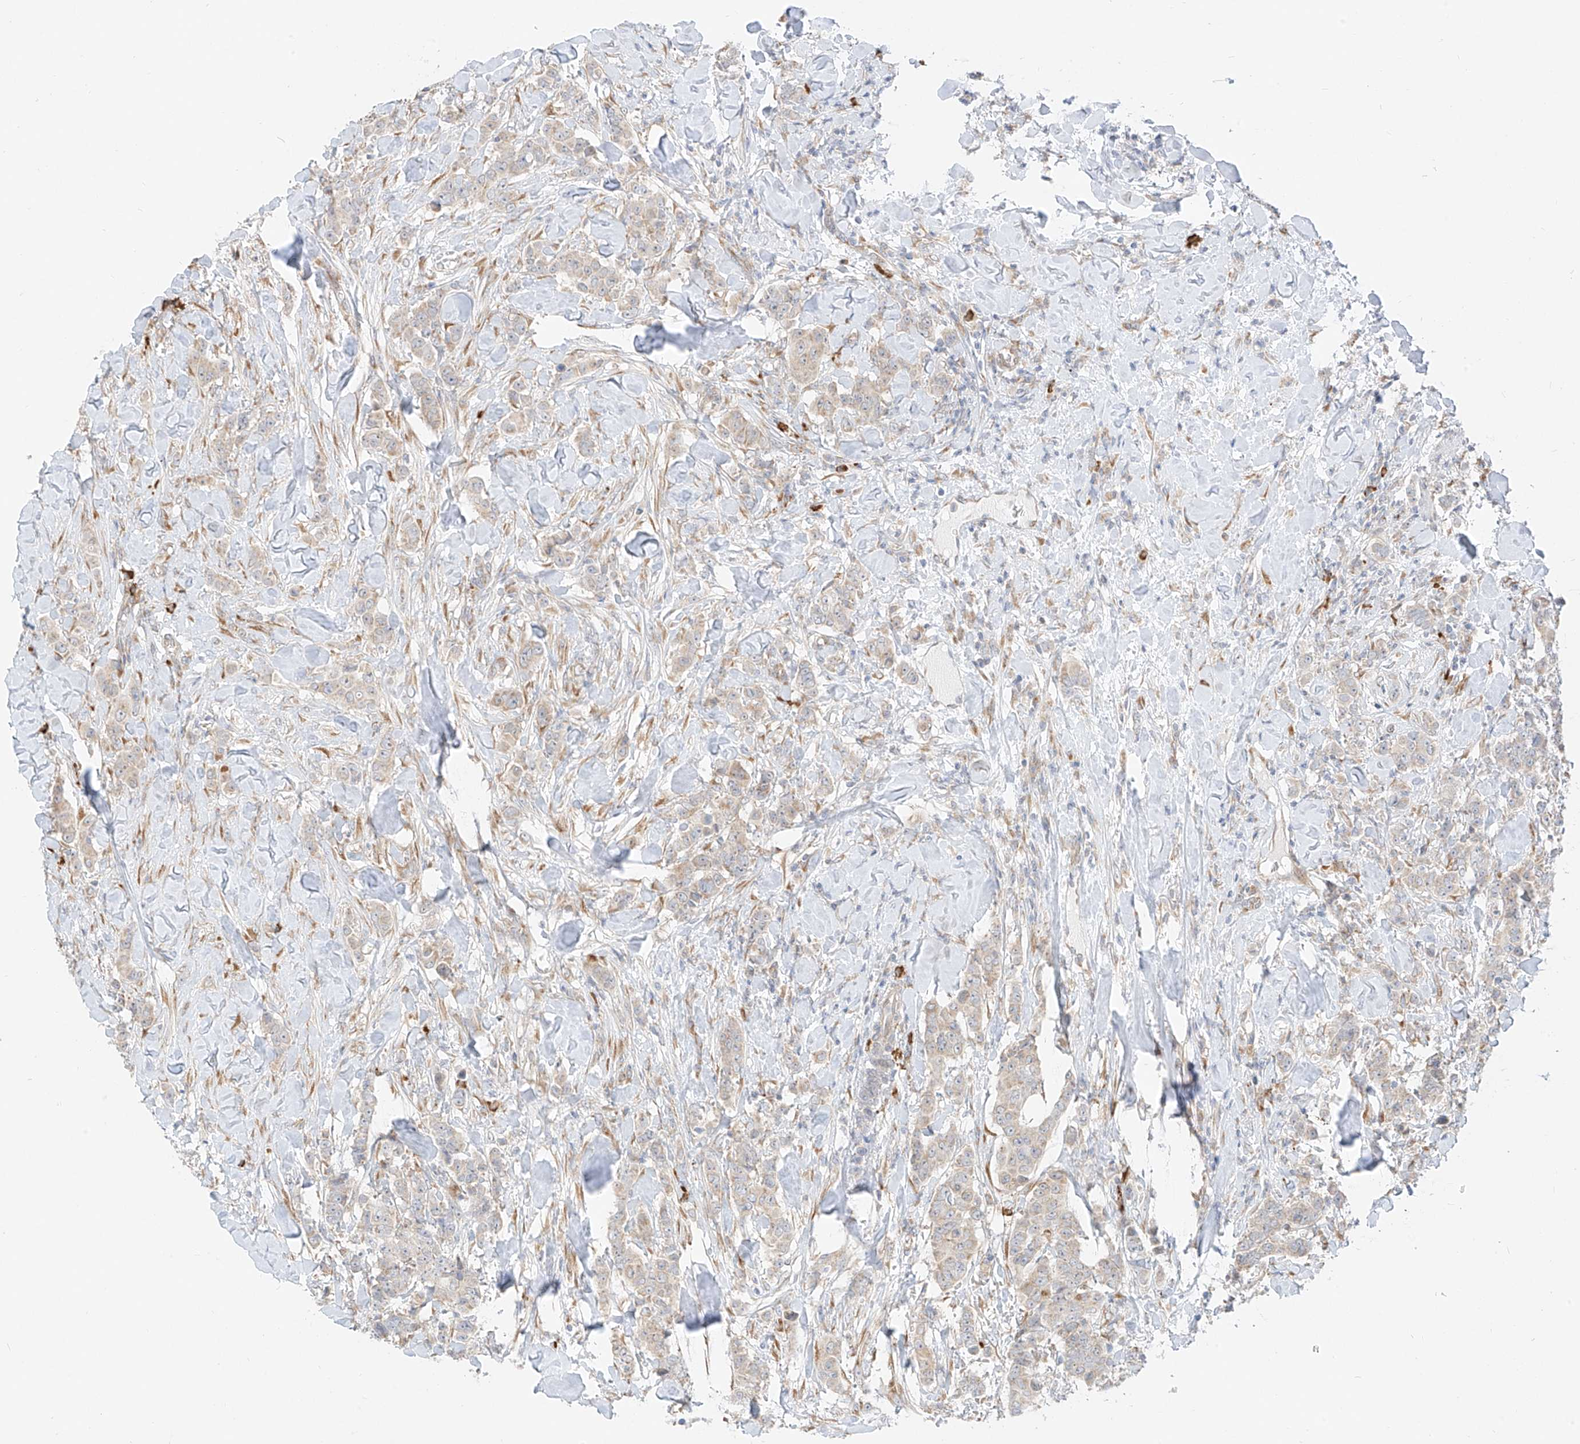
{"staining": {"intensity": "weak", "quantity": "25%-75%", "location": "cytoplasmic/membranous"}, "tissue": "breast cancer", "cell_type": "Tumor cells", "image_type": "cancer", "snomed": [{"axis": "morphology", "description": "Duct carcinoma"}, {"axis": "topography", "description": "Breast"}], "caption": "The immunohistochemical stain shows weak cytoplasmic/membranous staining in tumor cells of breast cancer (intraductal carcinoma) tissue. (DAB (3,3'-diaminobenzidine) IHC, brown staining for protein, blue staining for nuclei).", "gene": "STT3A", "patient": {"sex": "female", "age": 40}}